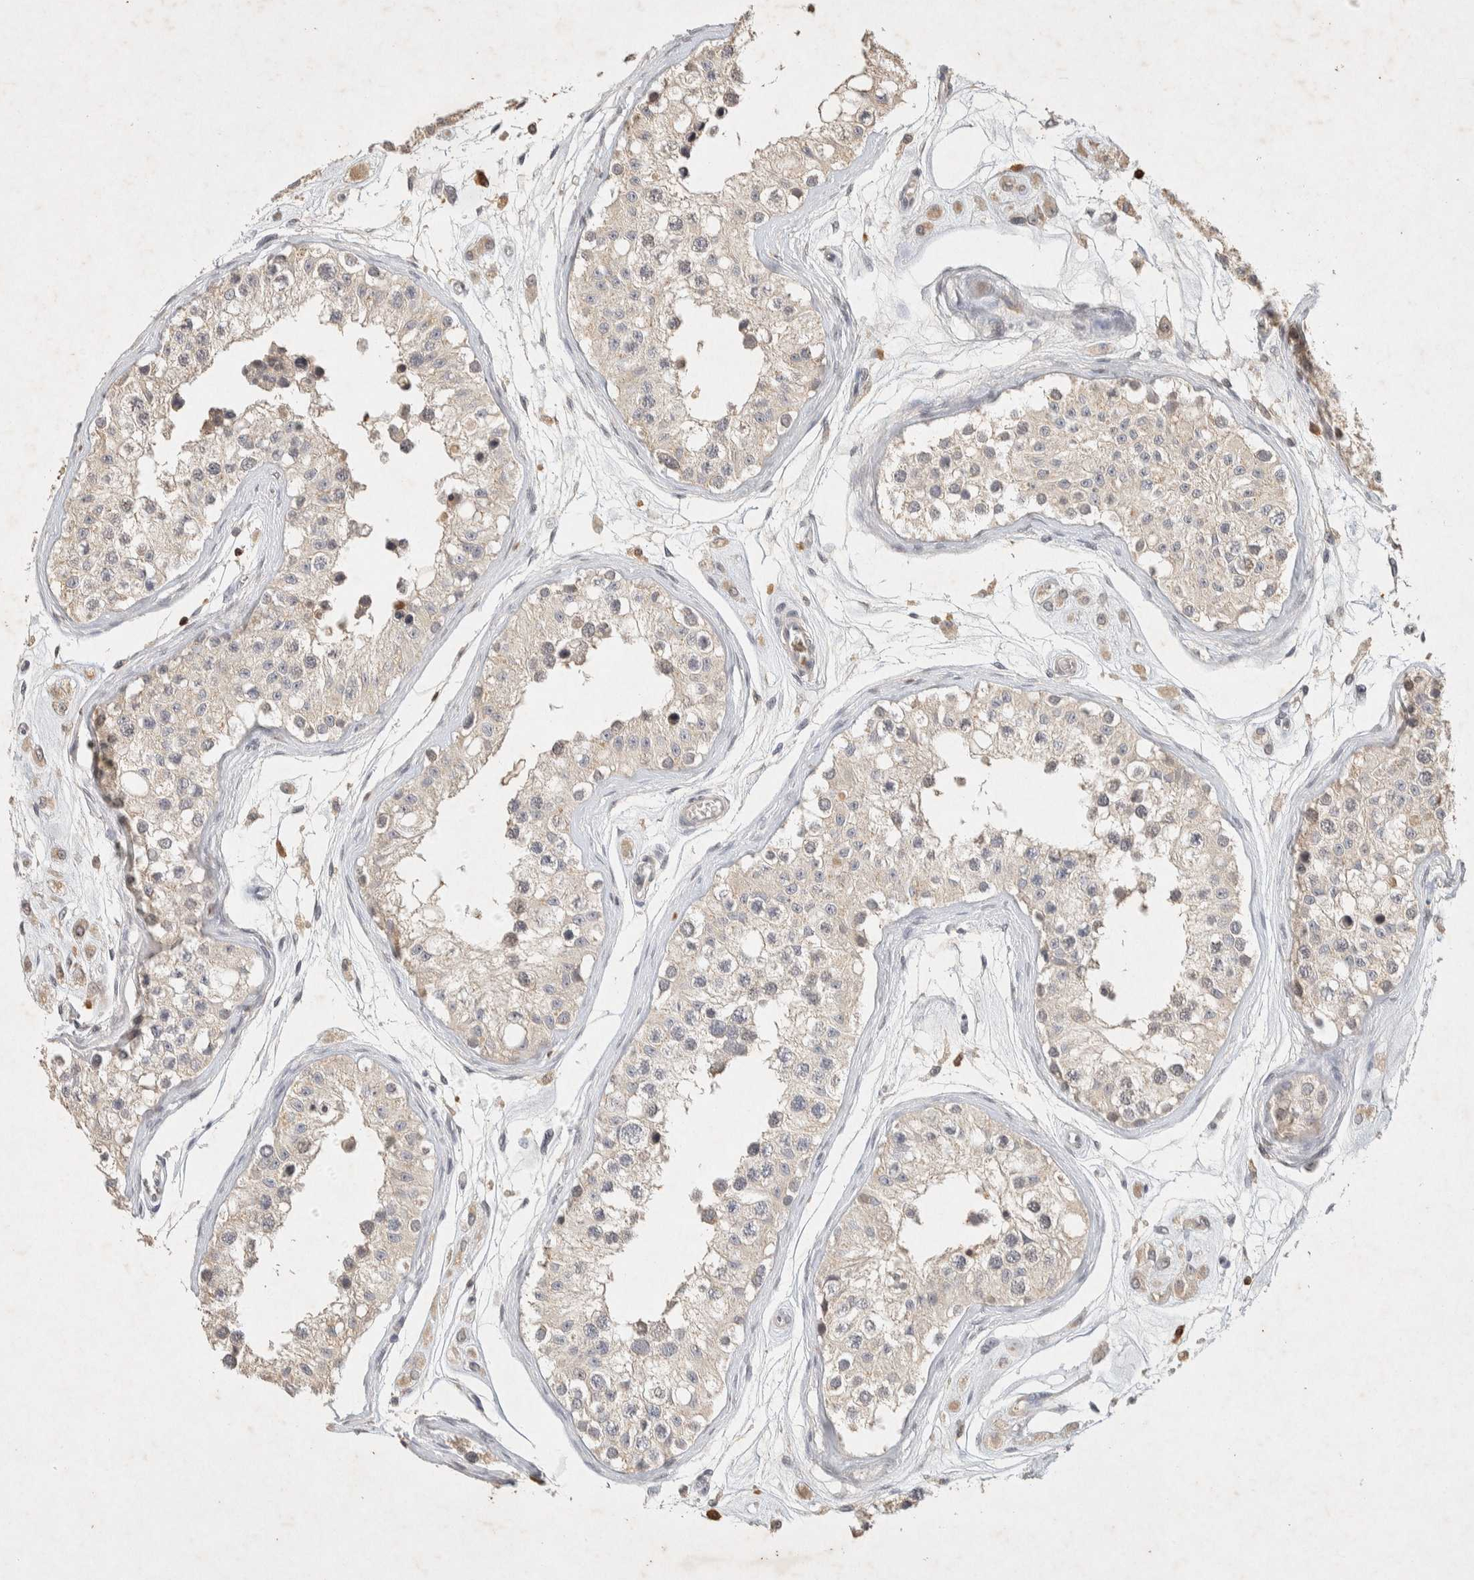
{"staining": {"intensity": "weak", "quantity": "25%-75%", "location": "cytoplasmic/membranous"}, "tissue": "testis", "cell_type": "Cells in seminiferous ducts", "image_type": "normal", "snomed": [{"axis": "morphology", "description": "Normal tissue, NOS"}, {"axis": "morphology", "description": "Adenocarcinoma, metastatic, NOS"}, {"axis": "topography", "description": "Testis"}], "caption": "Approximately 25%-75% of cells in seminiferous ducts in unremarkable human testis reveal weak cytoplasmic/membranous protein staining as visualized by brown immunohistochemical staining.", "gene": "RAC2", "patient": {"sex": "male", "age": 26}}